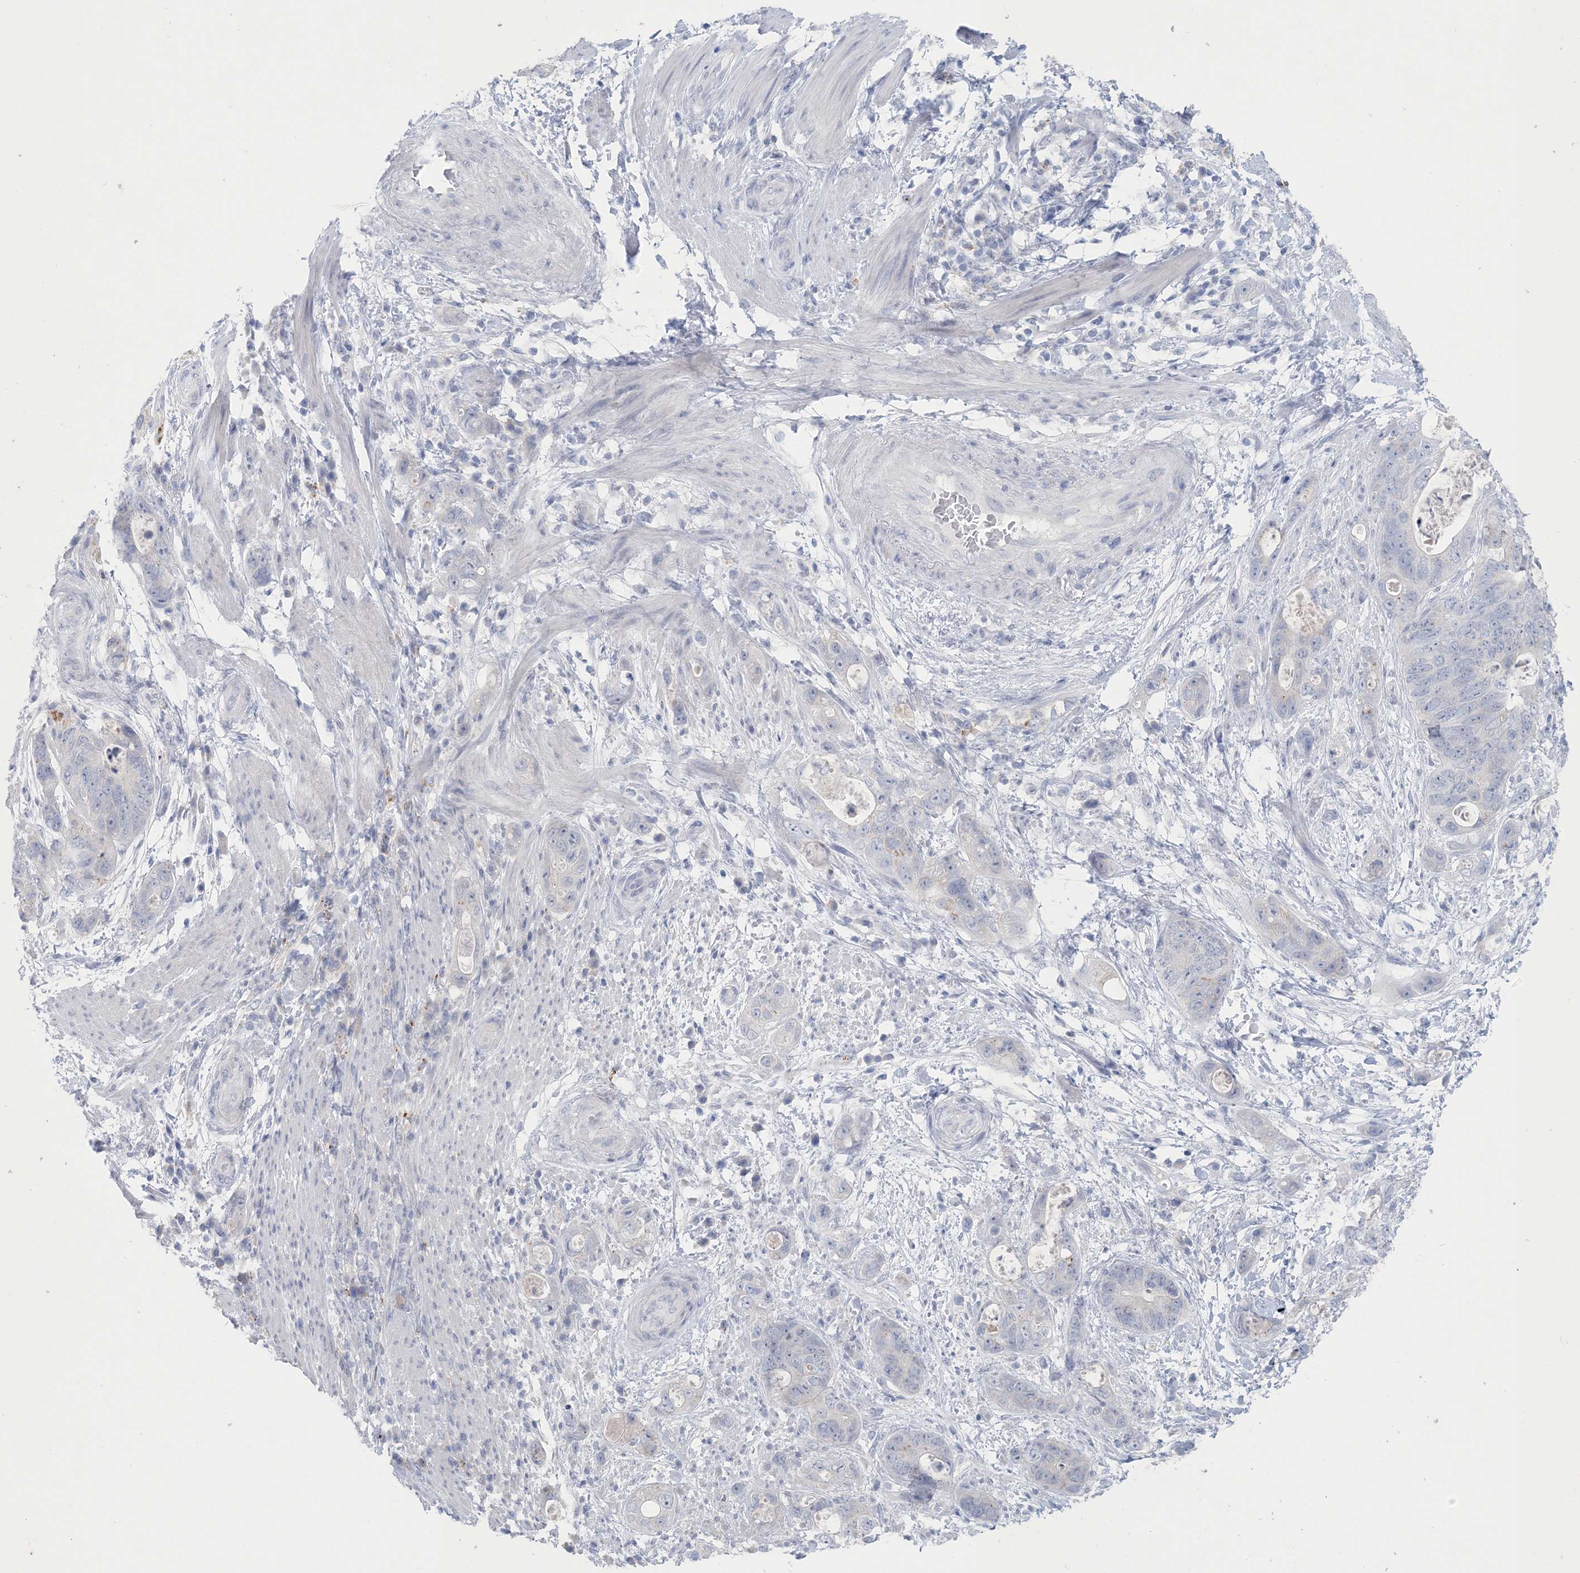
{"staining": {"intensity": "negative", "quantity": "none", "location": "none"}, "tissue": "stomach cancer", "cell_type": "Tumor cells", "image_type": "cancer", "snomed": [{"axis": "morphology", "description": "Adenocarcinoma, NOS"}, {"axis": "topography", "description": "Stomach"}], "caption": "There is no significant staining in tumor cells of stomach cancer (adenocarcinoma).", "gene": "GABRG1", "patient": {"sex": "female", "age": 89}}